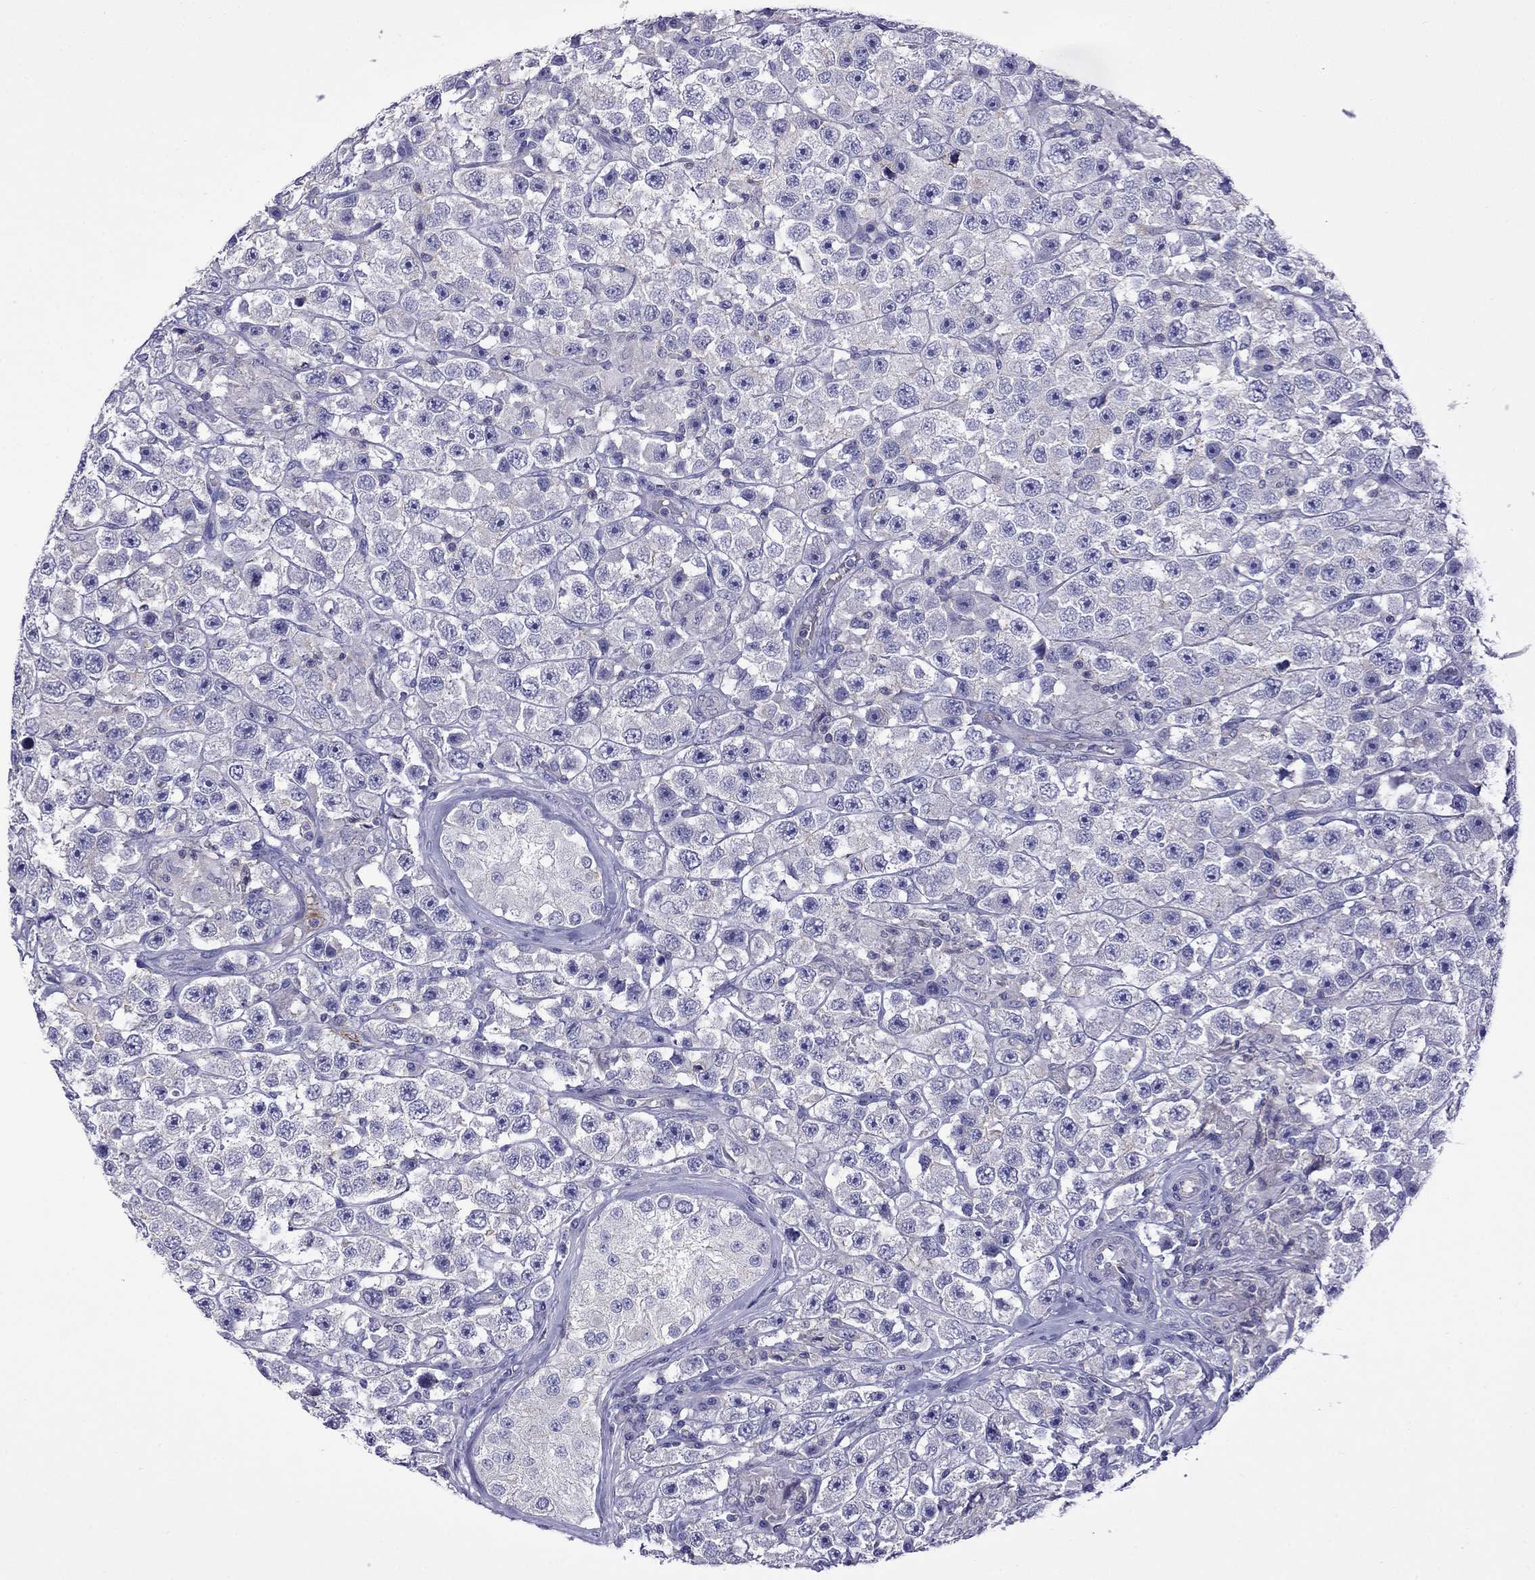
{"staining": {"intensity": "negative", "quantity": "none", "location": "none"}, "tissue": "testis cancer", "cell_type": "Tumor cells", "image_type": "cancer", "snomed": [{"axis": "morphology", "description": "Seminoma, NOS"}, {"axis": "topography", "description": "Testis"}], "caption": "Human testis cancer stained for a protein using immunohistochemistry (IHC) shows no expression in tumor cells.", "gene": "STAR", "patient": {"sex": "male", "age": 45}}